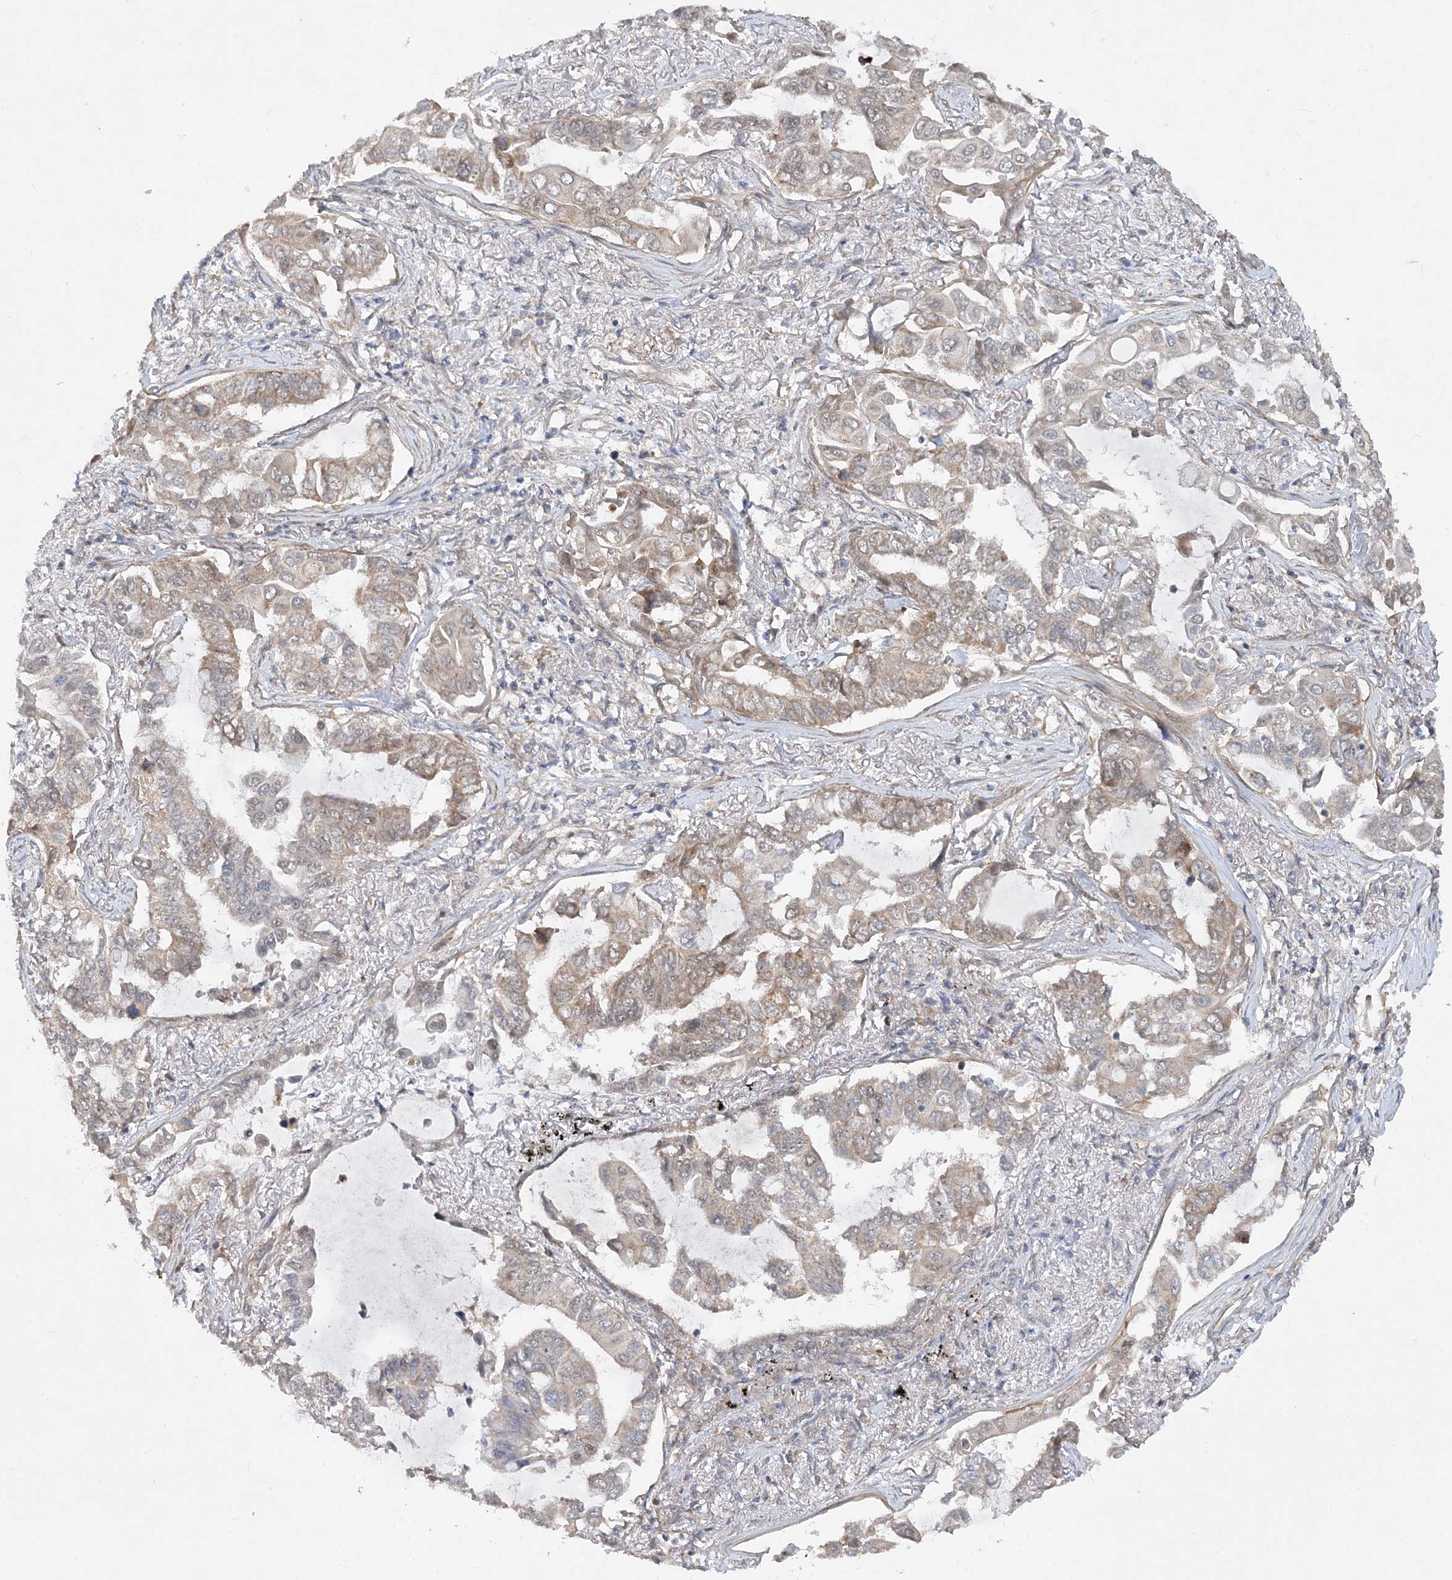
{"staining": {"intensity": "weak", "quantity": "25%-75%", "location": "cytoplasmic/membranous"}, "tissue": "lung cancer", "cell_type": "Tumor cells", "image_type": "cancer", "snomed": [{"axis": "morphology", "description": "Adenocarcinoma, NOS"}, {"axis": "topography", "description": "Lung"}], "caption": "High-magnification brightfield microscopy of lung cancer stained with DAB (3,3'-diaminobenzidine) (brown) and counterstained with hematoxylin (blue). tumor cells exhibit weak cytoplasmic/membranous positivity is seen in about25%-75% of cells.", "gene": "MXI1", "patient": {"sex": "male", "age": 64}}